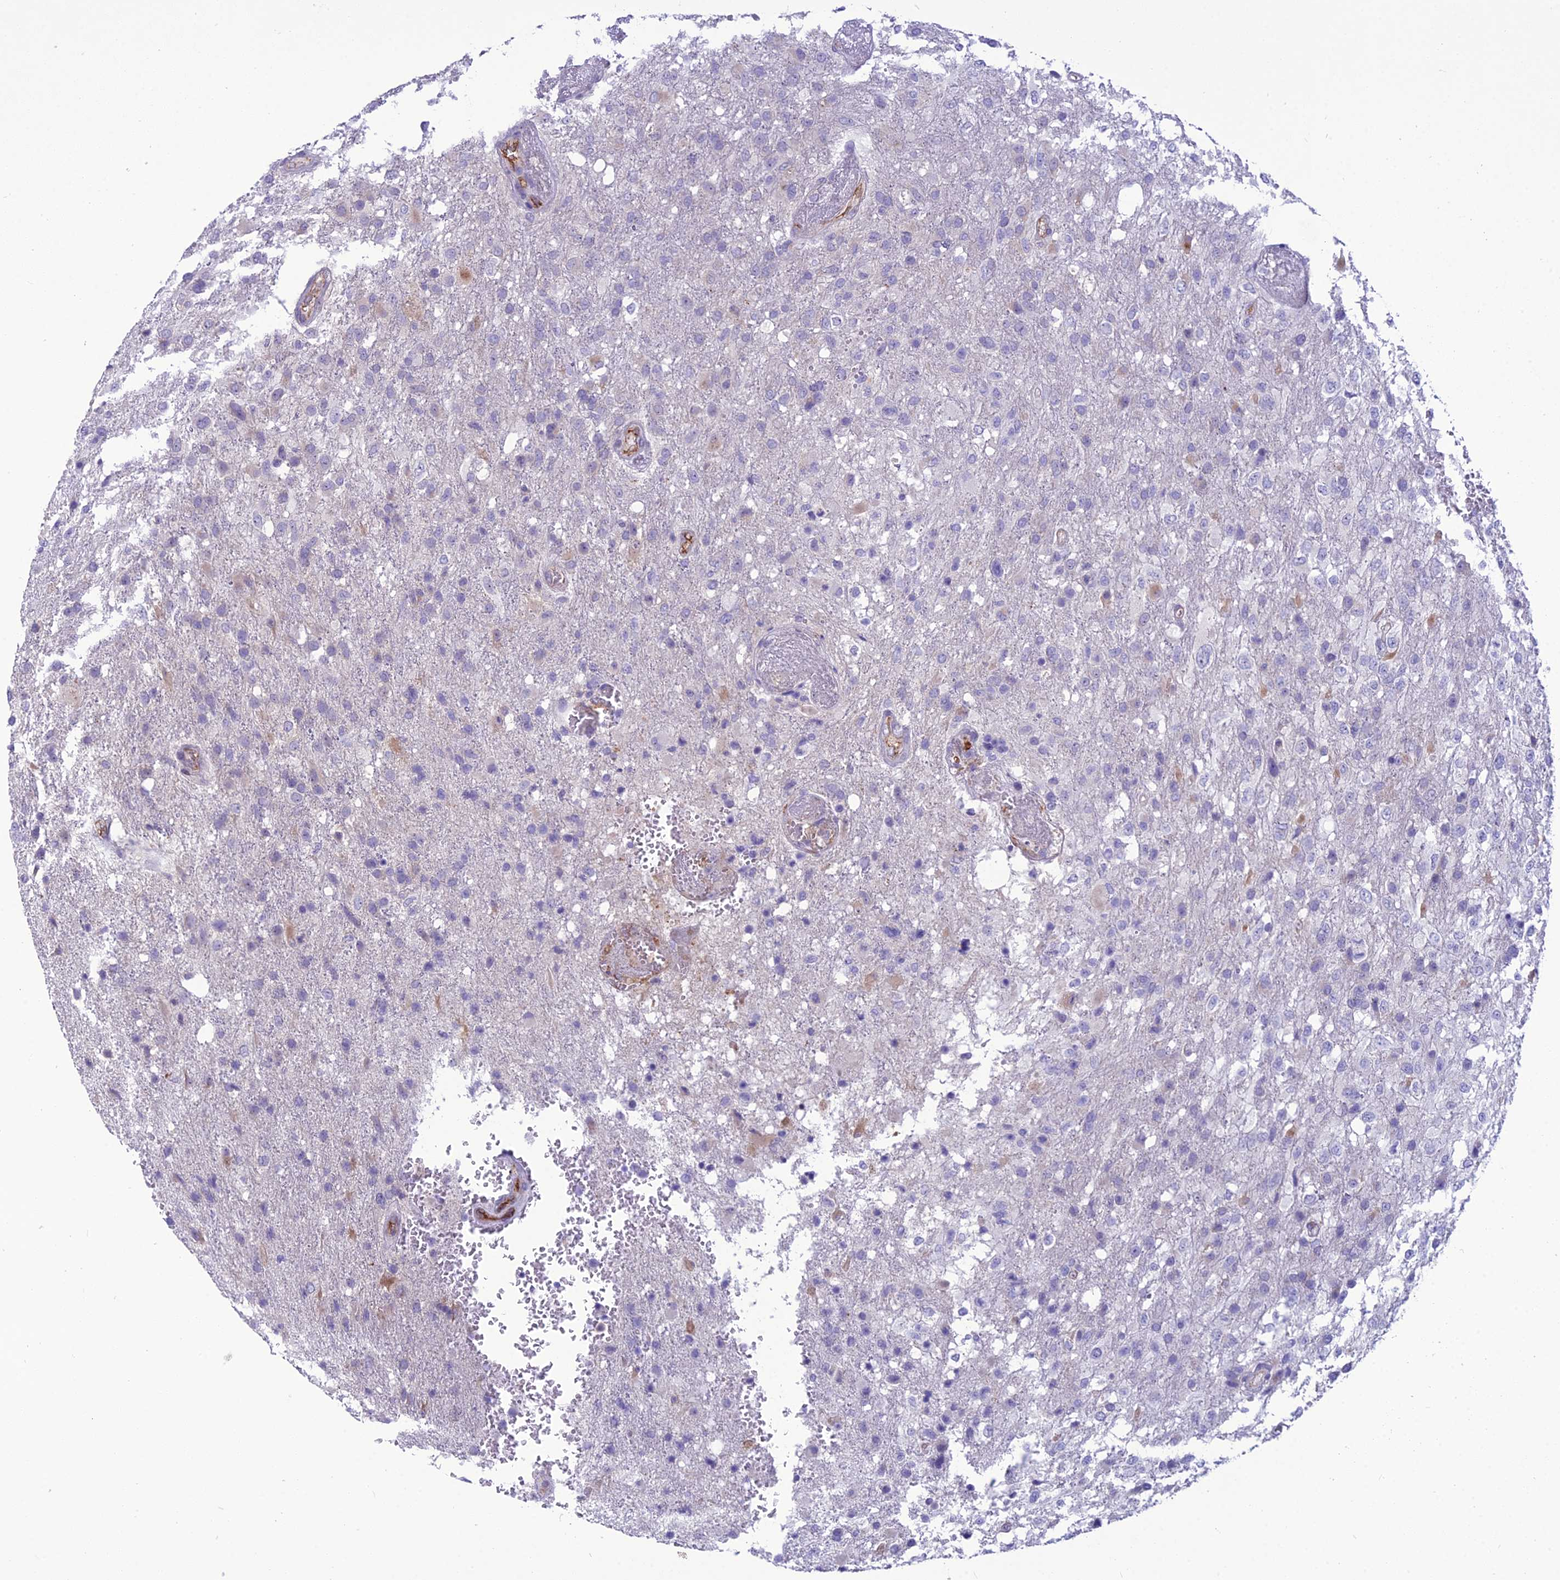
{"staining": {"intensity": "negative", "quantity": "none", "location": "none"}, "tissue": "glioma", "cell_type": "Tumor cells", "image_type": "cancer", "snomed": [{"axis": "morphology", "description": "Glioma, malignant, High grade"}, {"axis": "topography", "description": "Brain"}], "caption": "A high-resolution micrograph shows immunohistochemistry staining of glioma, which demonstrates no significant expression in tumor cells.", "gene": "BBS7", "patient": {"sex": "female", "age": 74}}